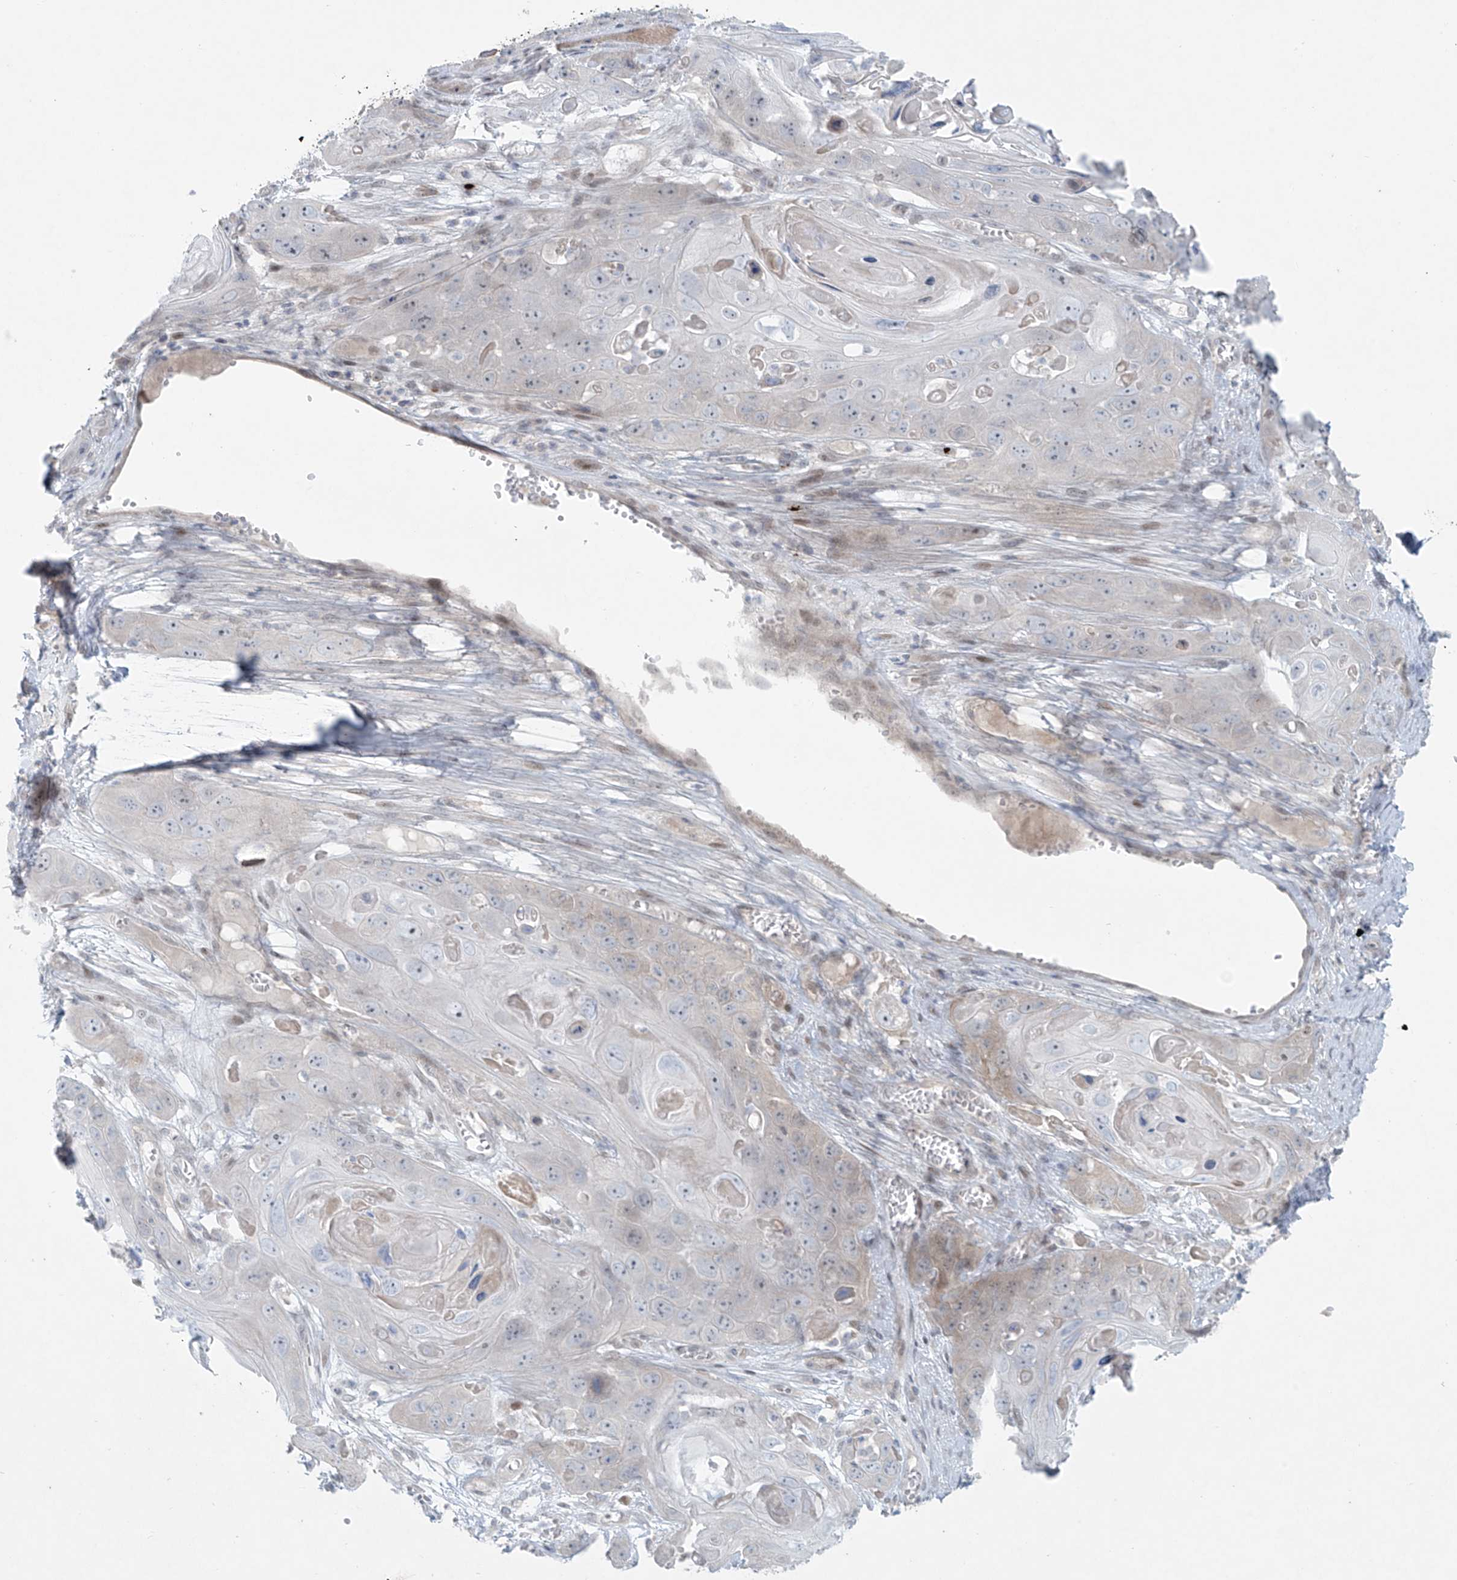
{"staining": {"intensity": "negative", "quantity": "none", "location": "none"}, "tissue": "skin cancer", "cell_type": "Tumor cells", "image_type": "cancer", "snomed": [{"axis": "morphology", "description": "Squamous cell carcinoma, NOS"}, {"axis": "topography", "description": "Skin"}], "caption": "This is a photomicrograph of immunohistochemistry staining of skin cancer, which shows no staining in tumor cells.", "gene": "PPAT", "patient": {"sex": "male", "age": 55}}